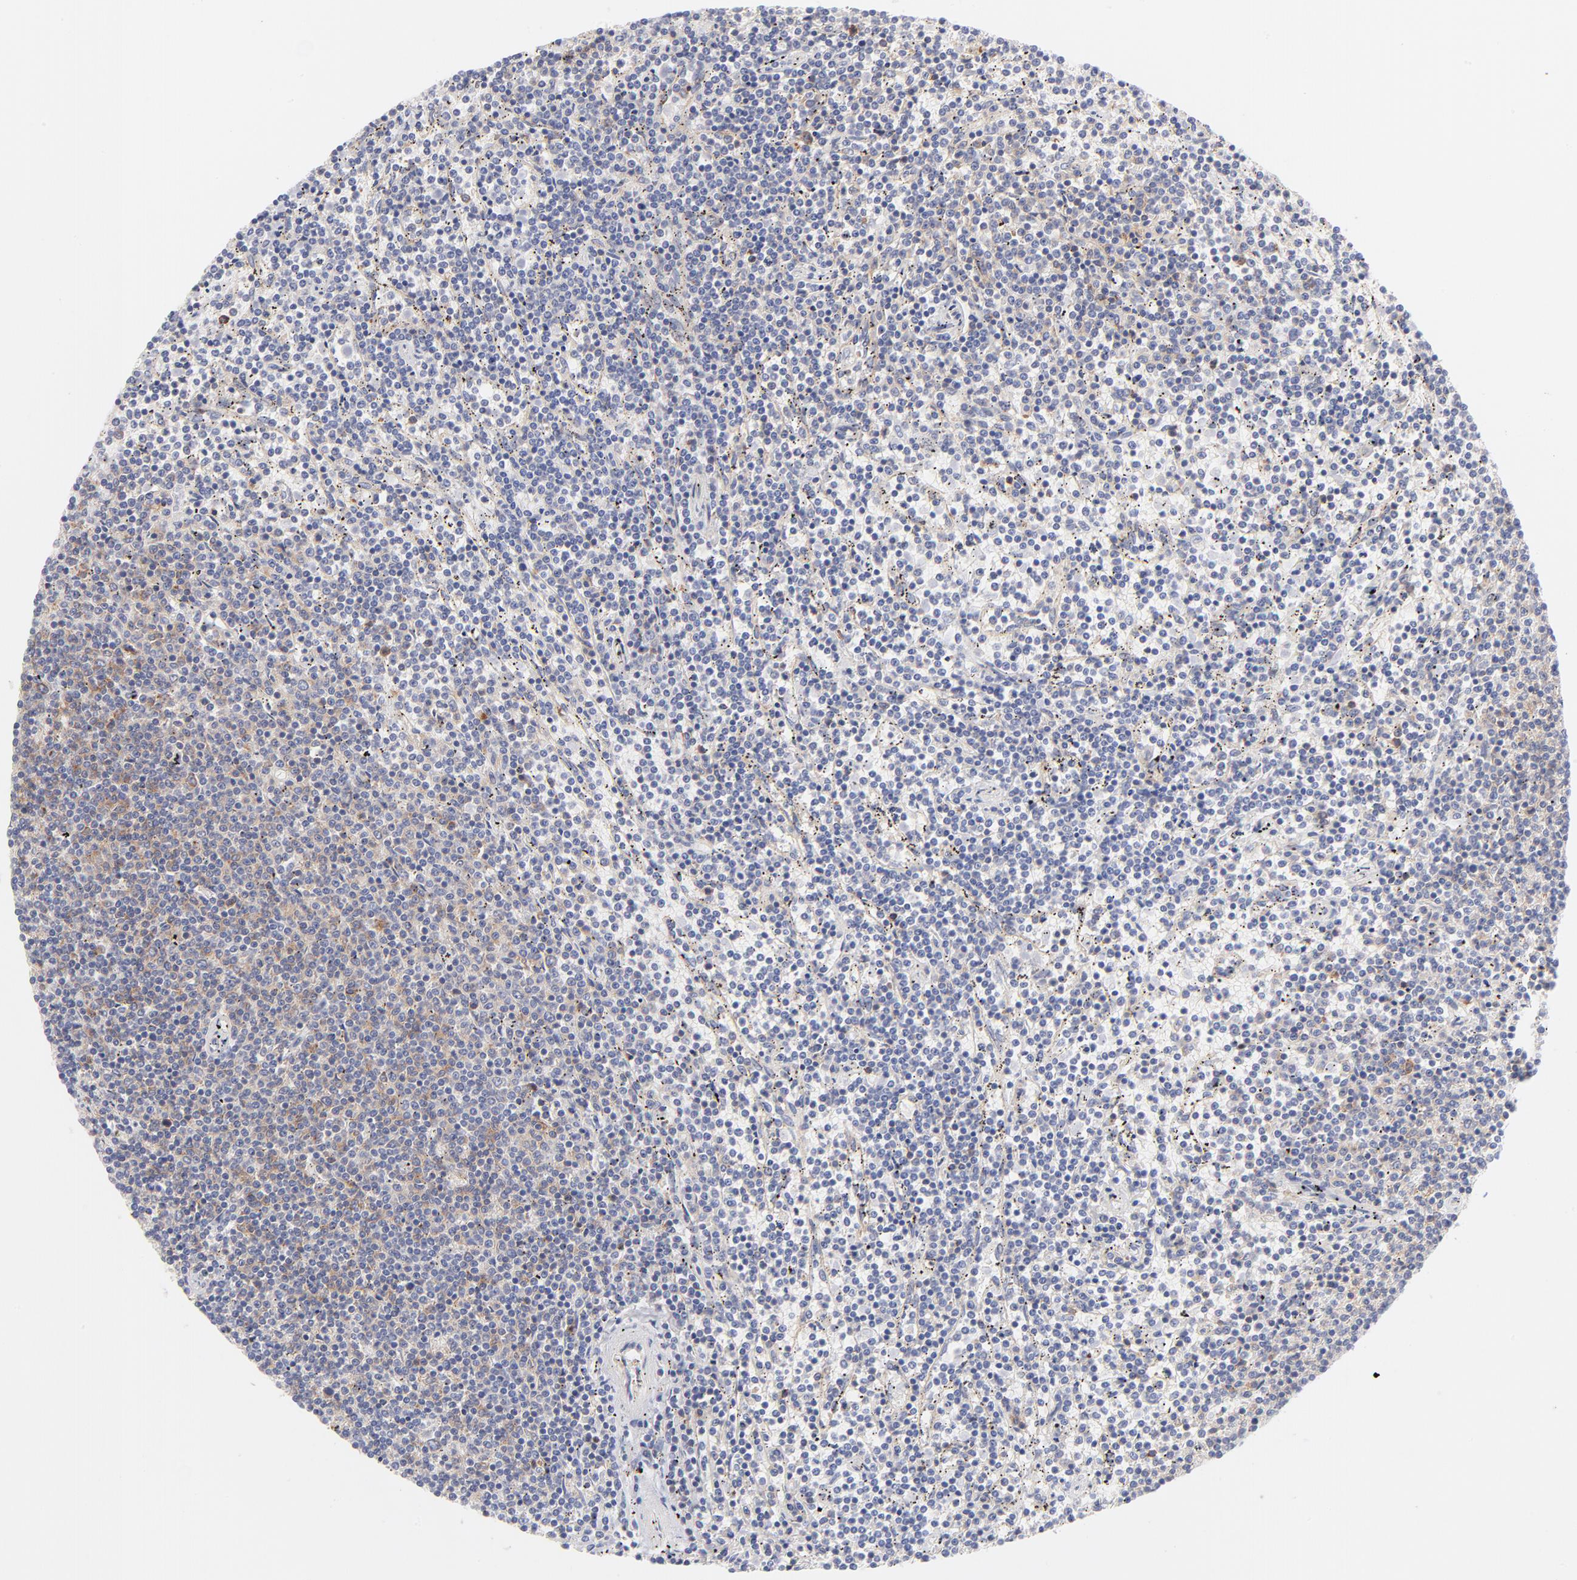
{"staining": {"intensity": "weak", "quantity": "25%-75%", "location": "cytoplasmic/membranous"}, "tissue": "lymphoma", "cell_type": "Tumor cells", "image_type": "cancer", "snomed": [{"axis": "morphology", "description": "Malignant lymphoma, non-Hodgkin's type, Low grade"}, {"axis": "topography", "description": "Spleen"}], "caption": "Human lymphoma stained for a protein (brown) reveals weak cytoplasmic/membranous positive positivity in about 25%-75% of tumor cells.", "gene": "ACTA2", "patient": {"sex": "female", "age": 50}}